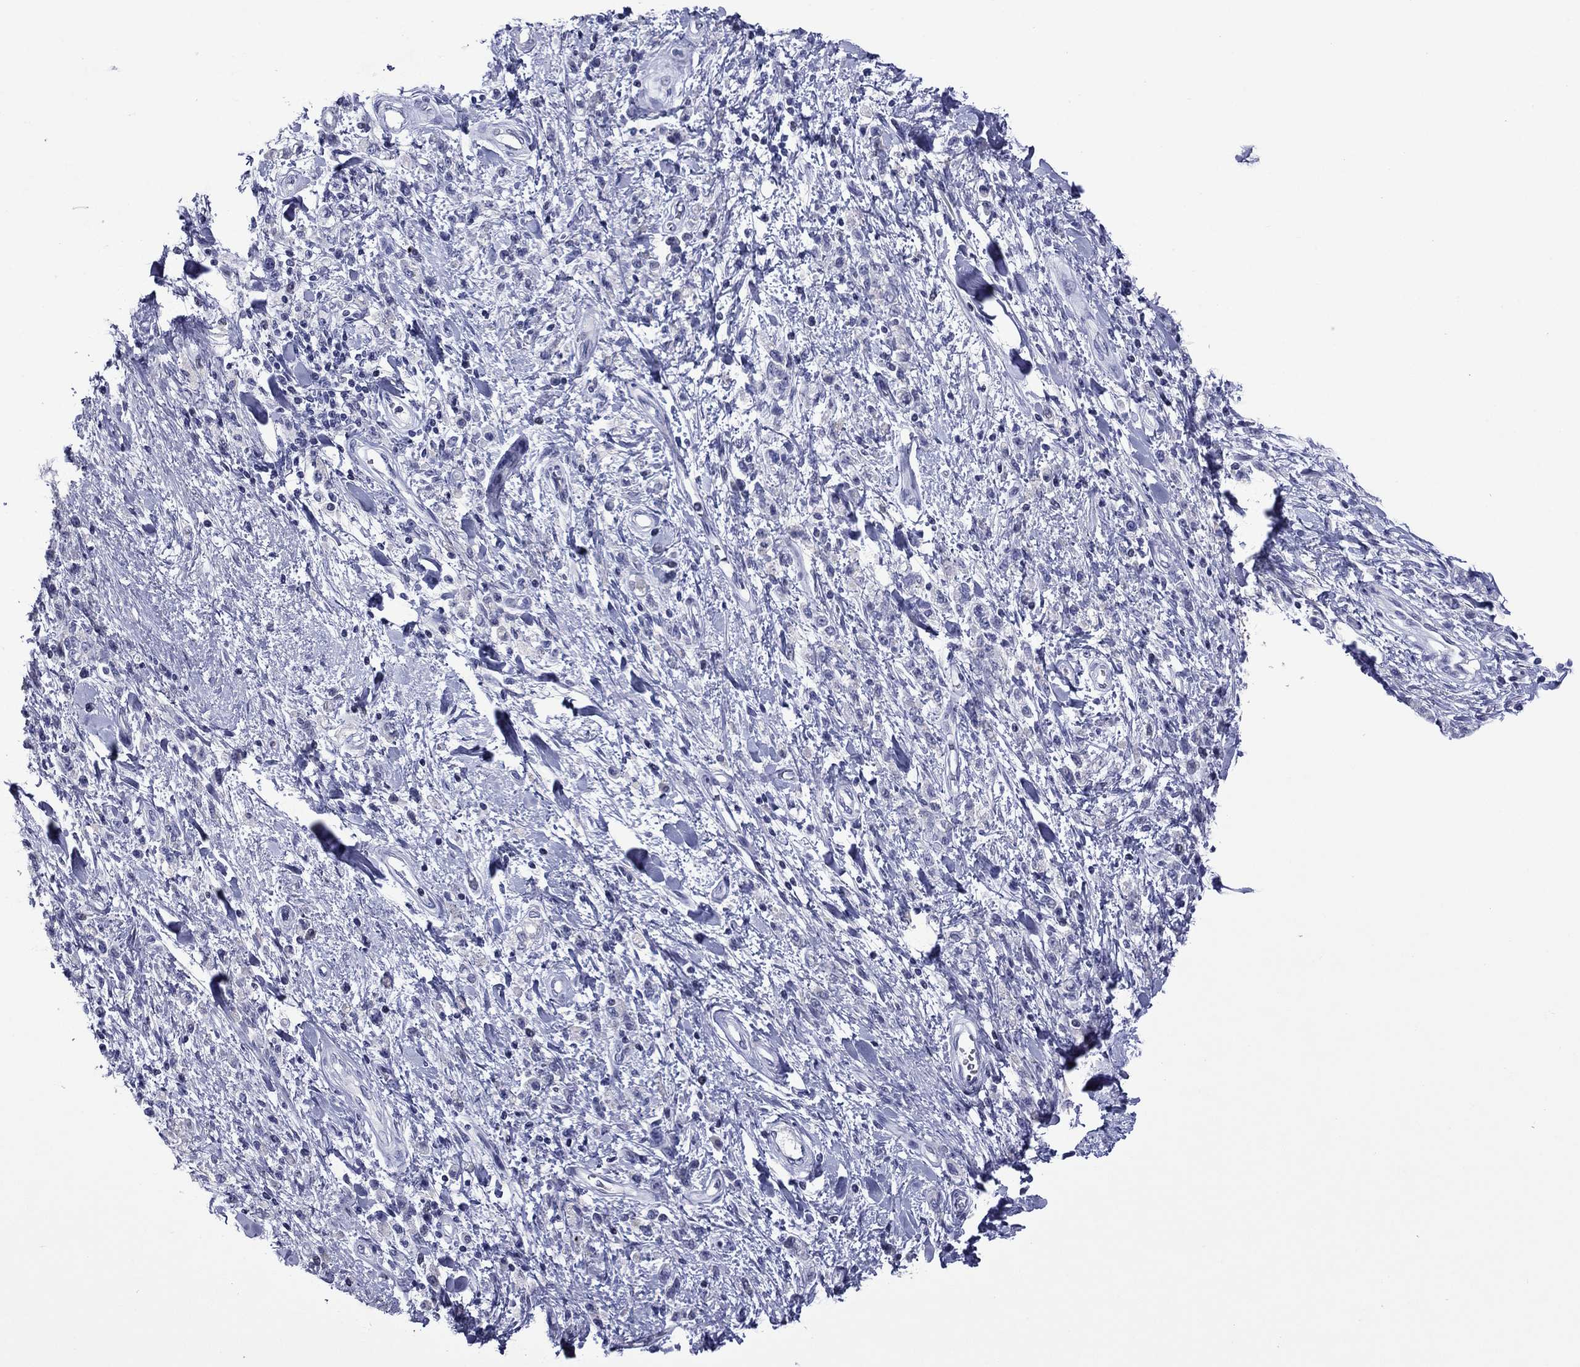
{"staining": {"intensity": "negative", "quantity": "none", "location": "none"}, "tissue": "stomach cancer", "cell_type": "Tumor cells", "image_type": "cancer", "snomed": [{"axis": "morphology", "description": "Adenocarcinoma, NOS"}, {"axis": "topography", "description": "Stomach"}], "caption": "Photomicrograph shows no significant protein positivity in tumor cells of stomach adenocarcinoma.", "gene": "PIWIL1", "patient": {"sex": "male", "age": 77}}